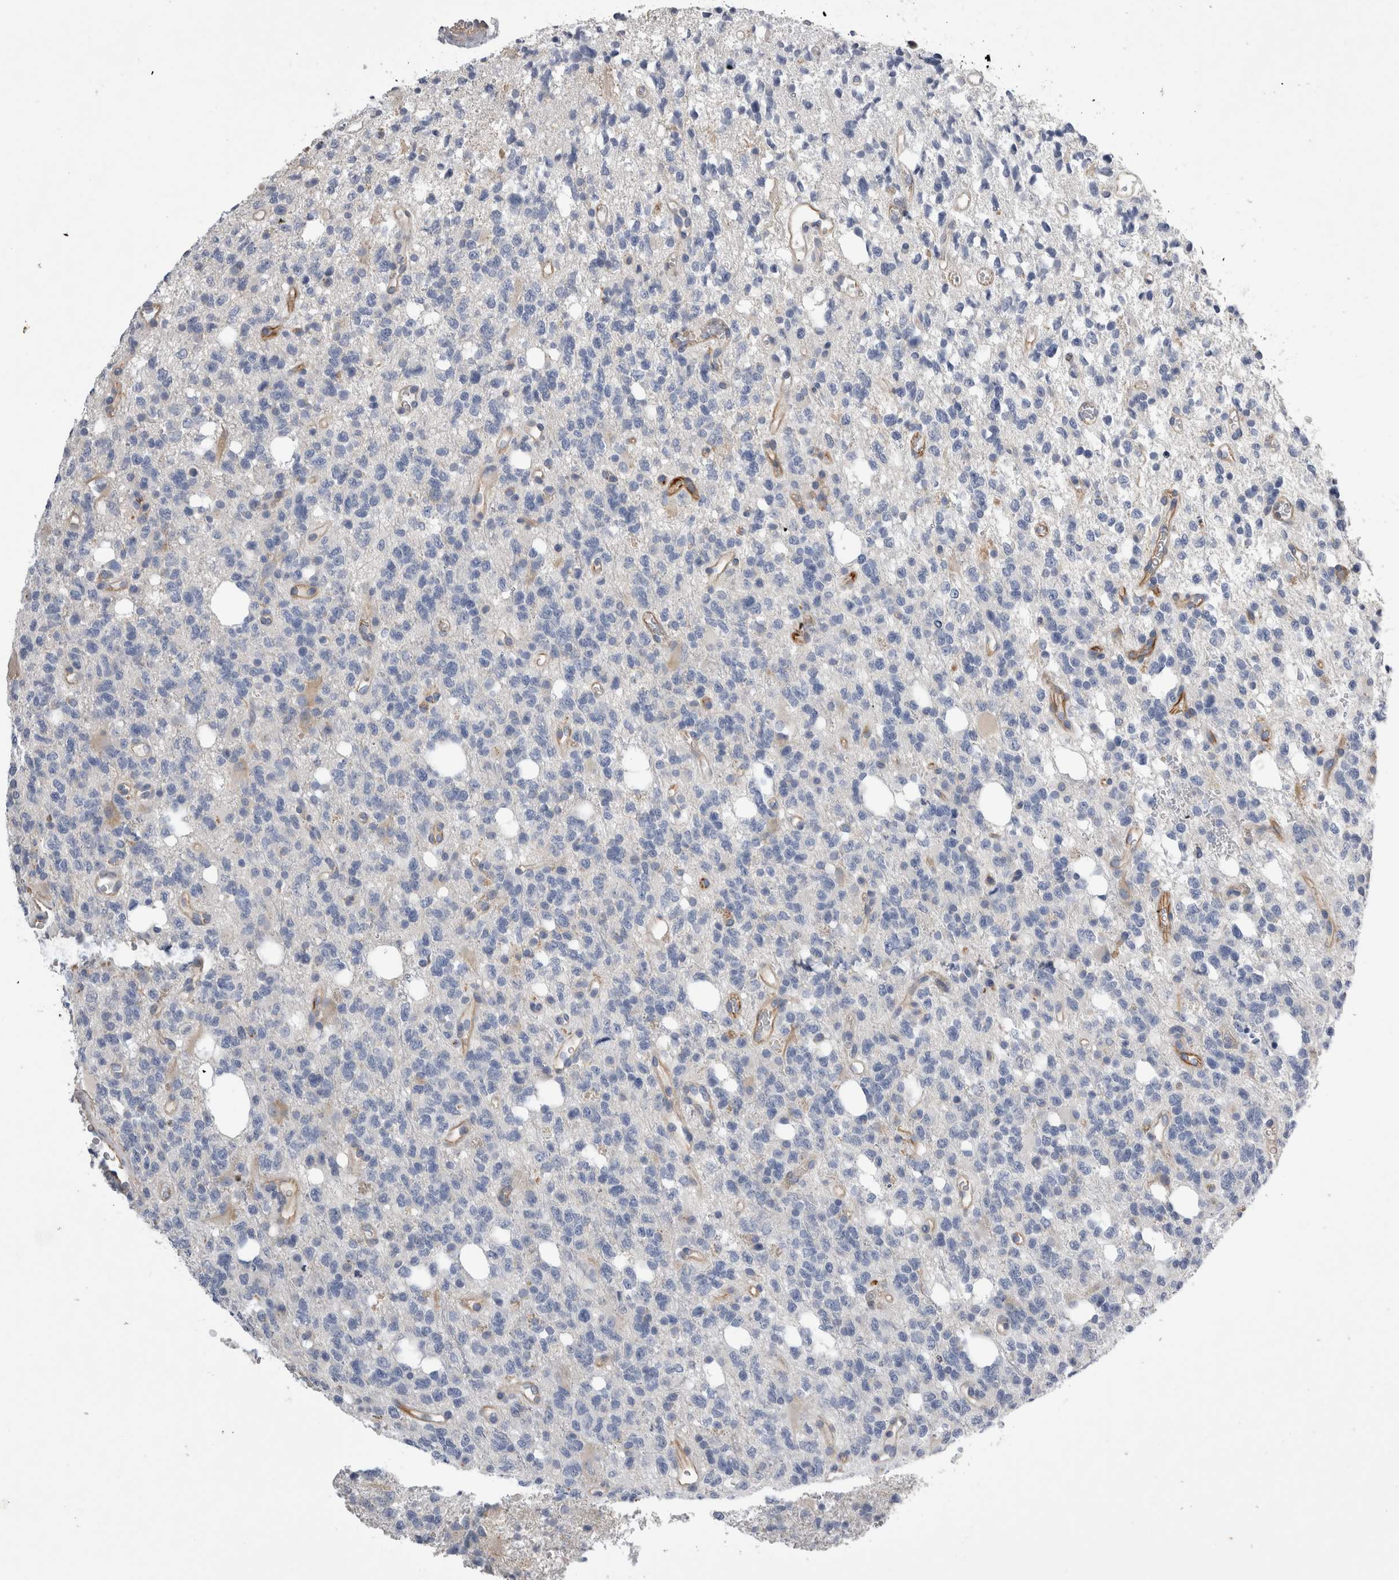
{"staining": {"intensity": "negative", "quantity": "none", "location": "none"}, "tissue": "glioma", "cell_type": "Tumor cells", "image_type": "cancer", "snomed": [{"axis": "morphology", "description": "Glioma, malignant, High grade"}, {"axis": "topography", "description": "Brain"}], "caption": "Malignant high-grade glioma was stained to show a protein in brown. There is no significant expression in tumor cells. (Brightfield microscopy of DAB immunohistochemistry (IHC) at high magnification).", "gene": "STRADB", "patient": {"sex": "female", "age": 62}}